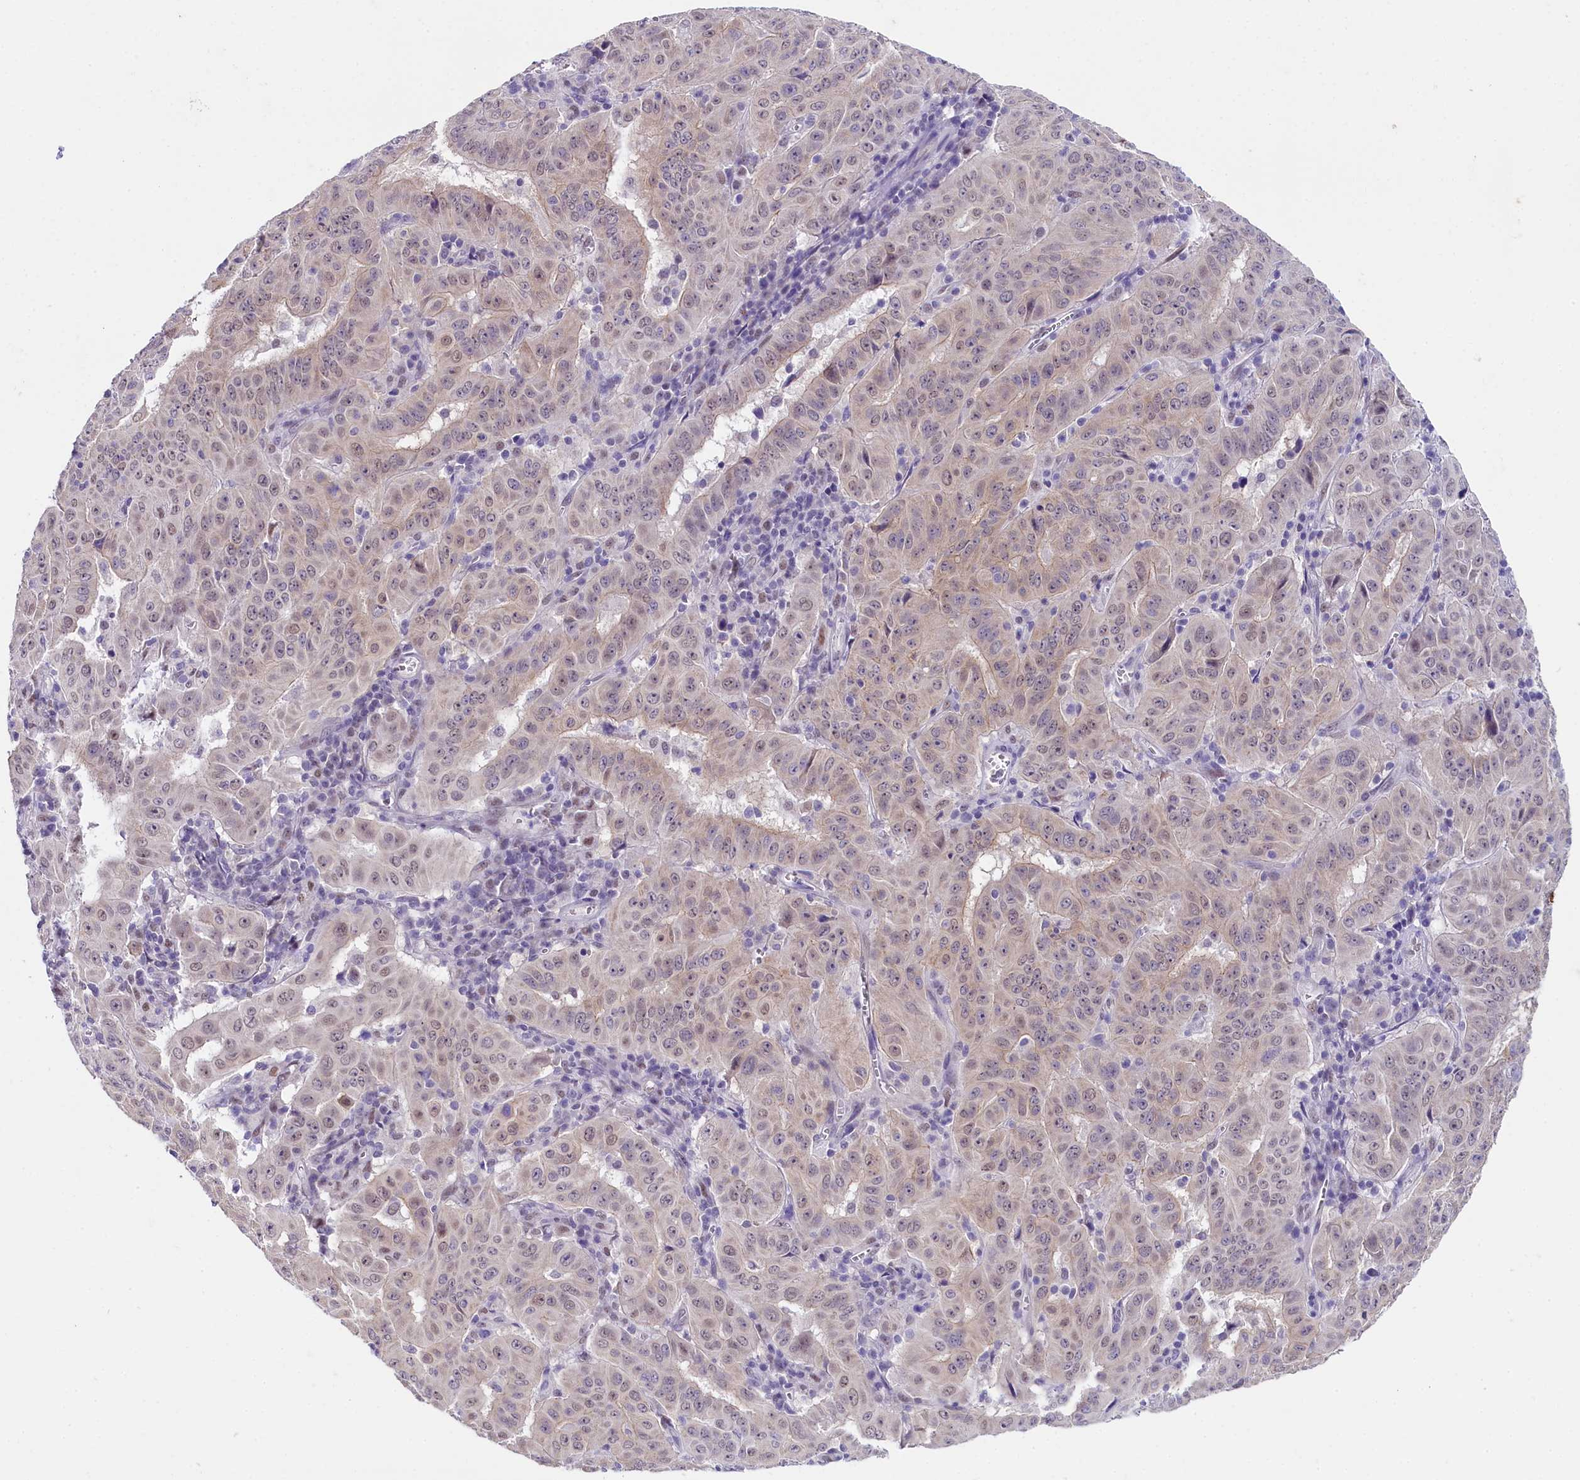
{"staining": {"intensity": "weak", "quantity": "<25%", "location": "nuclear"}, "tissue": "pancreatic cancer", "cell_type": "Tumor cells", "image_type": "cancer", "snomed": [{"axis": "morphology", "description": "Adenocarcinoma, NOS"}, {"axis": "topography", "description": "Pancreas"}], "caption": "IHC image of human adenocarcinoma (pancreatic) stained for a protein (brown), which exhibits no staining in tumor cells.", "gene": "OSGEP", "patient": {"sex": "male", "age": 63}}